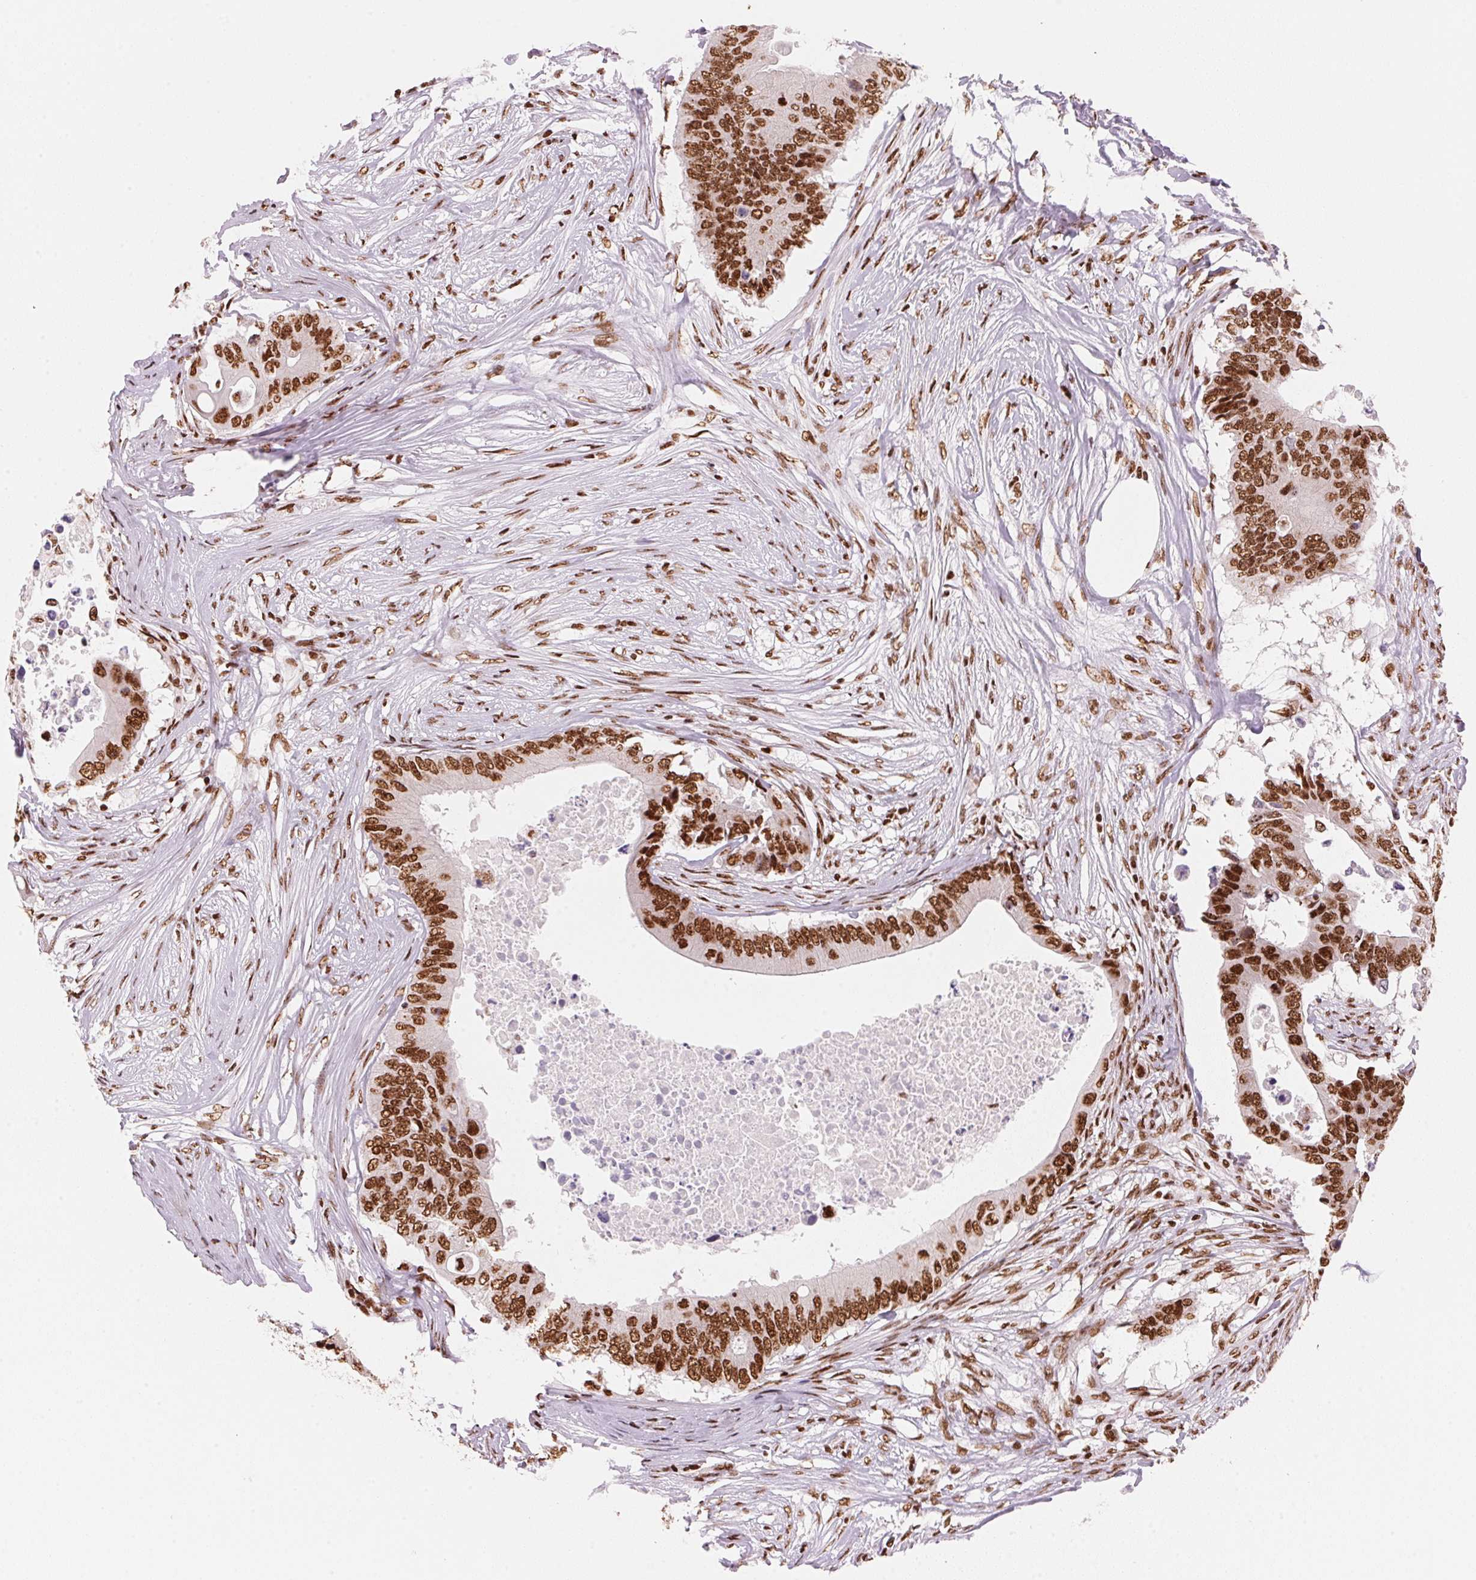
{"staining": {"intensity": "strong", "quantity": ">75%", "location": "nuclear"}, "tissue": "colorectal cancer", "cell_type": "Tumor cells", "image_type": "cancer", "snomed": [{"axis": "morphology", "description": "Adenocarcinoma, NOS"}, {"axis": "topography", "description": "Colon"}], "caption": "A high amount of strong nuclear expression is identified in approximately >75% of tumor cells in adenocarcinoma (colorectal) tissue. The protein is stained brown, and the nuclei are stained in blue (DAB IHC with brightfield microscopy, high magnification).", "gene": "NXF1", "patient": {"sex": "male", "age": 71}}